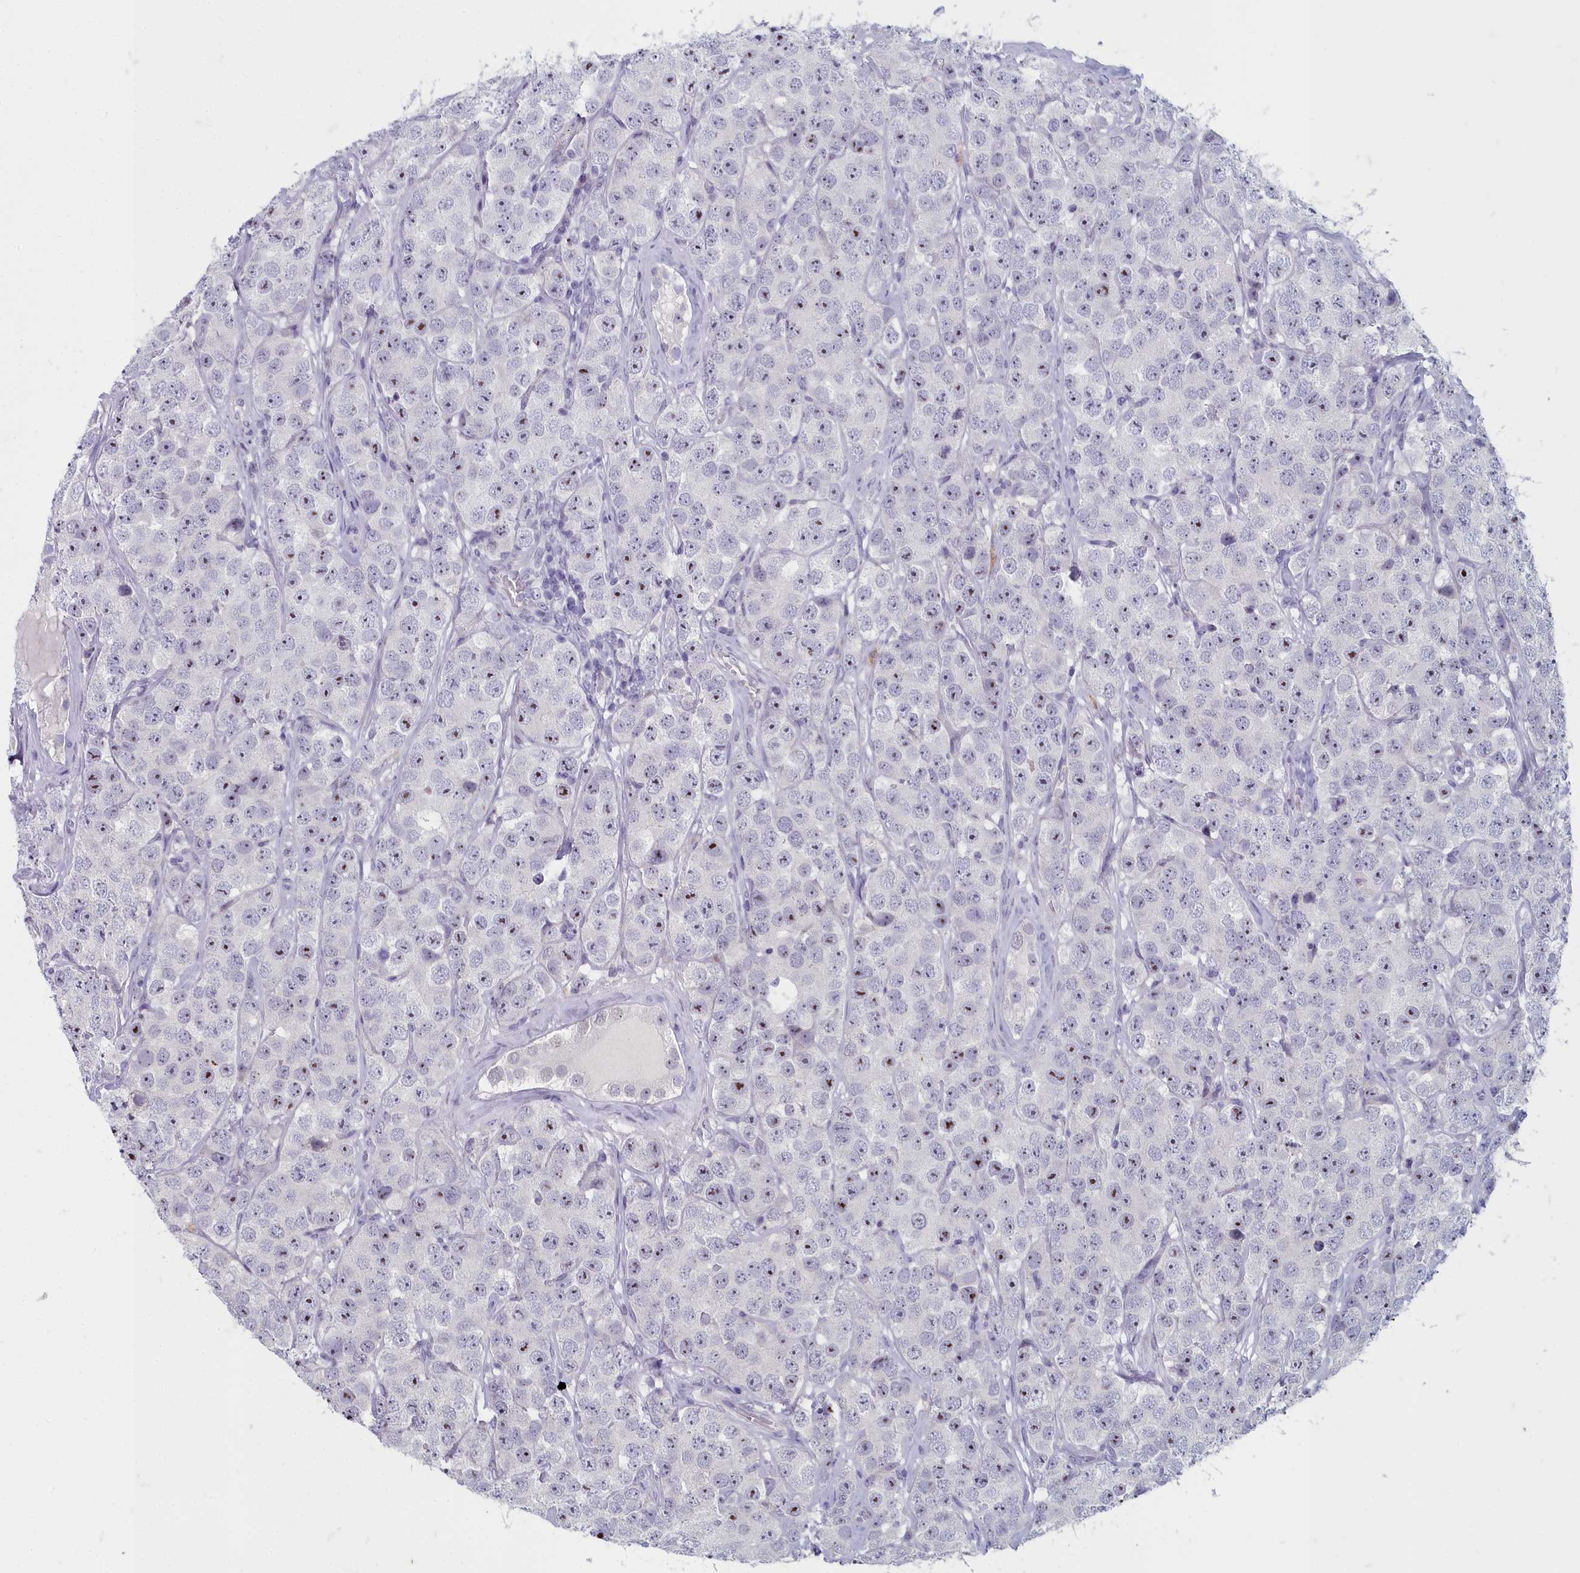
{"staining": {"intensity": "moderate", "quantity": "25%-75%", "location": "nuclear"}, "tissue": "testis cancer", "cell_type": "Tumor cells", "image_type": "cancer", "snomed": [{"axis": "morphology", "description": "Seminoma, NOS"}, {"axis": "topography", "description": "Testis"}], "caption": "Testis seminoma stained with DAB IHC demonstrates medium levels of moderate nuclear expression in approximately 25%-75% of tumor cells.", "gene": "INSYN2A", "patient": {"sex": "male", "age": 28}}